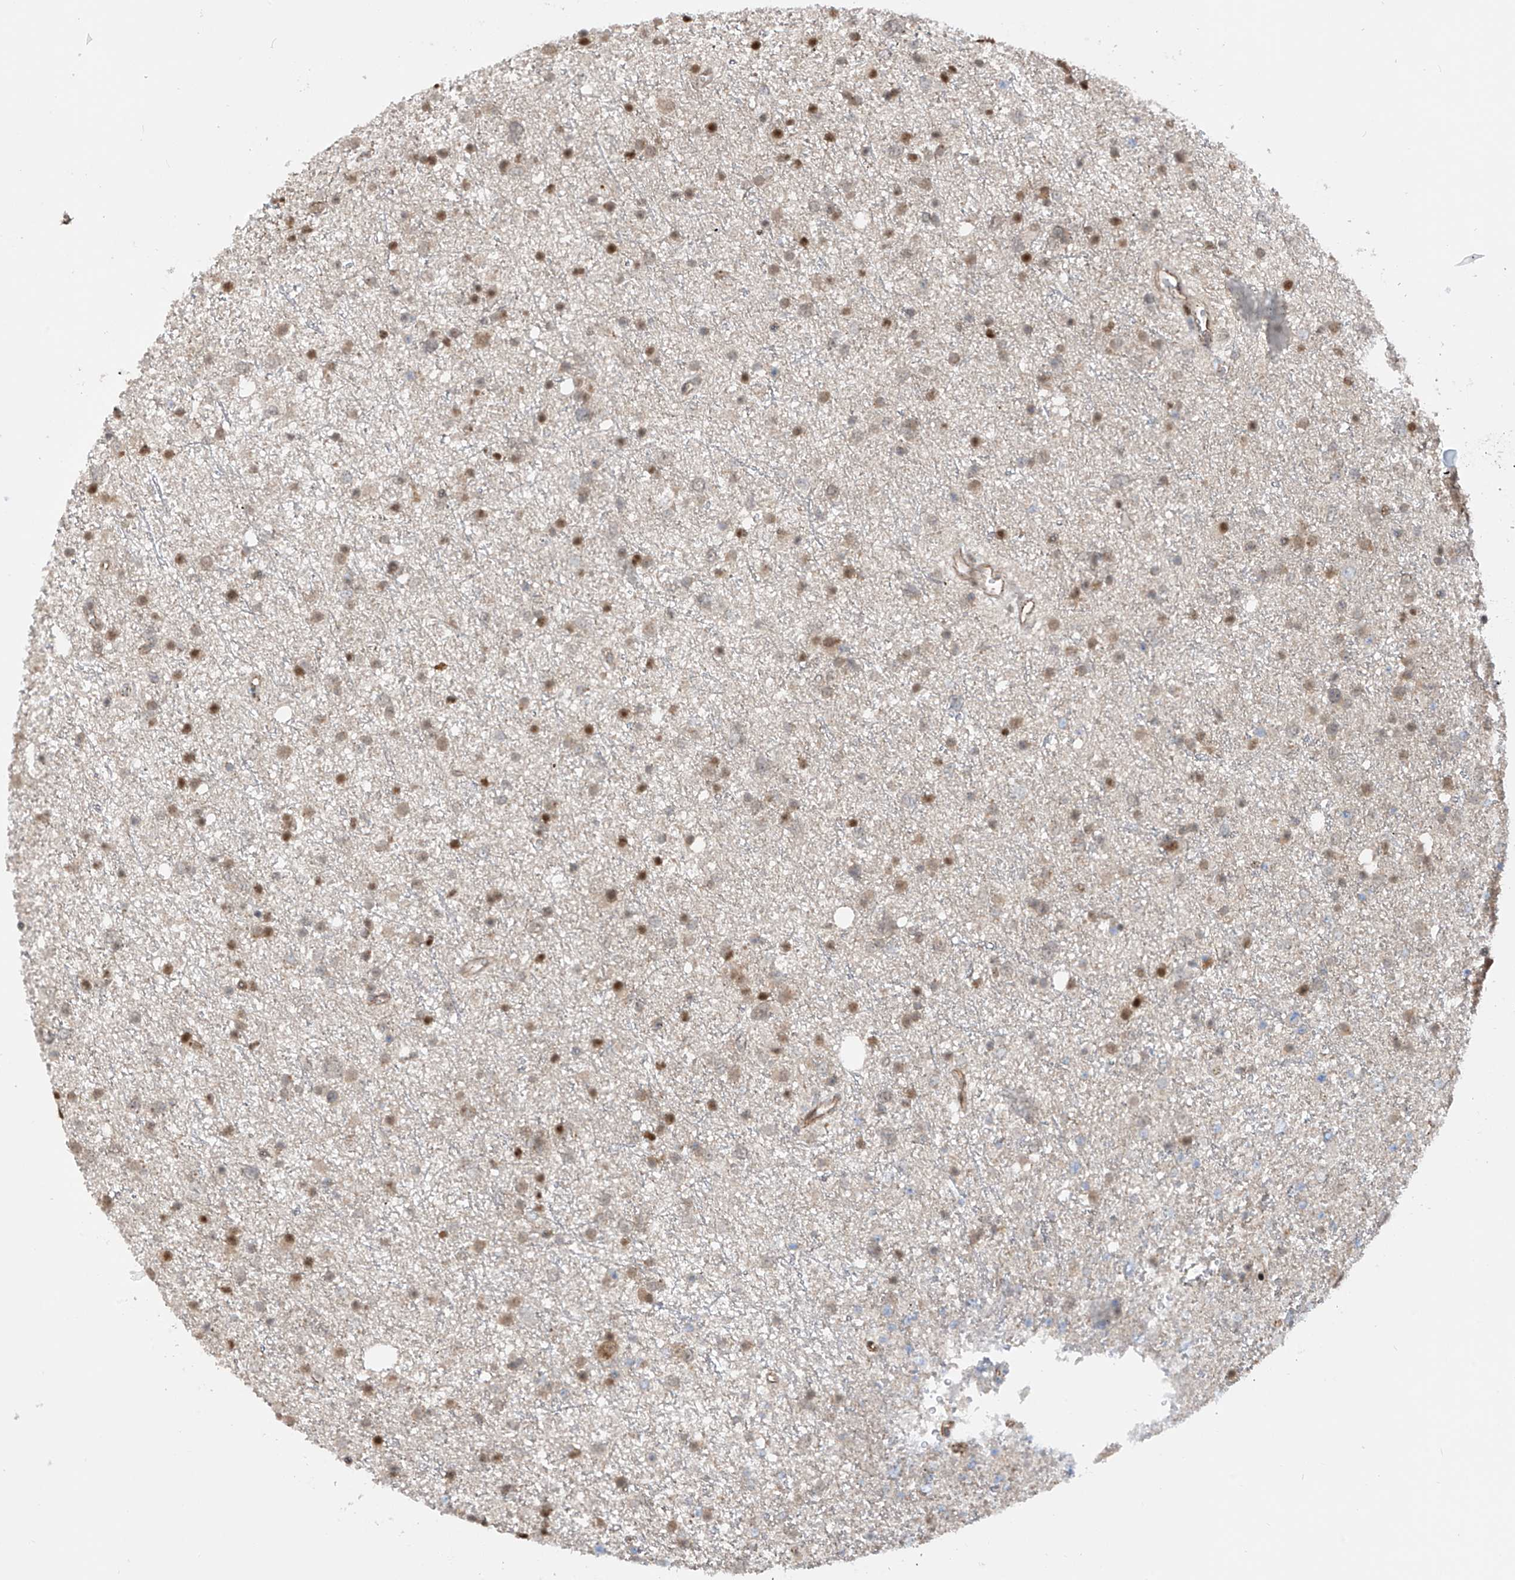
{"staining": {"intensity": "moderate", "quantity": "25%-75%", "location": "nuclear"}, "tissue": "glioma", "cell_type": "Tumor cells", "image_type": "cancer", "snomed": [{"axis": "morphology", "description": "Glioma, malignant, Low grade"}, {"axis": "topography", "description": "Cerebral cortex"}], "caption": "Immunohistochemical staining of glioma shows medium levels of moderate nuclear expression in about 25%-75% of tumor cells.", "gene": "LAGE3", "patient": {"sex": "female", "age": 39}}